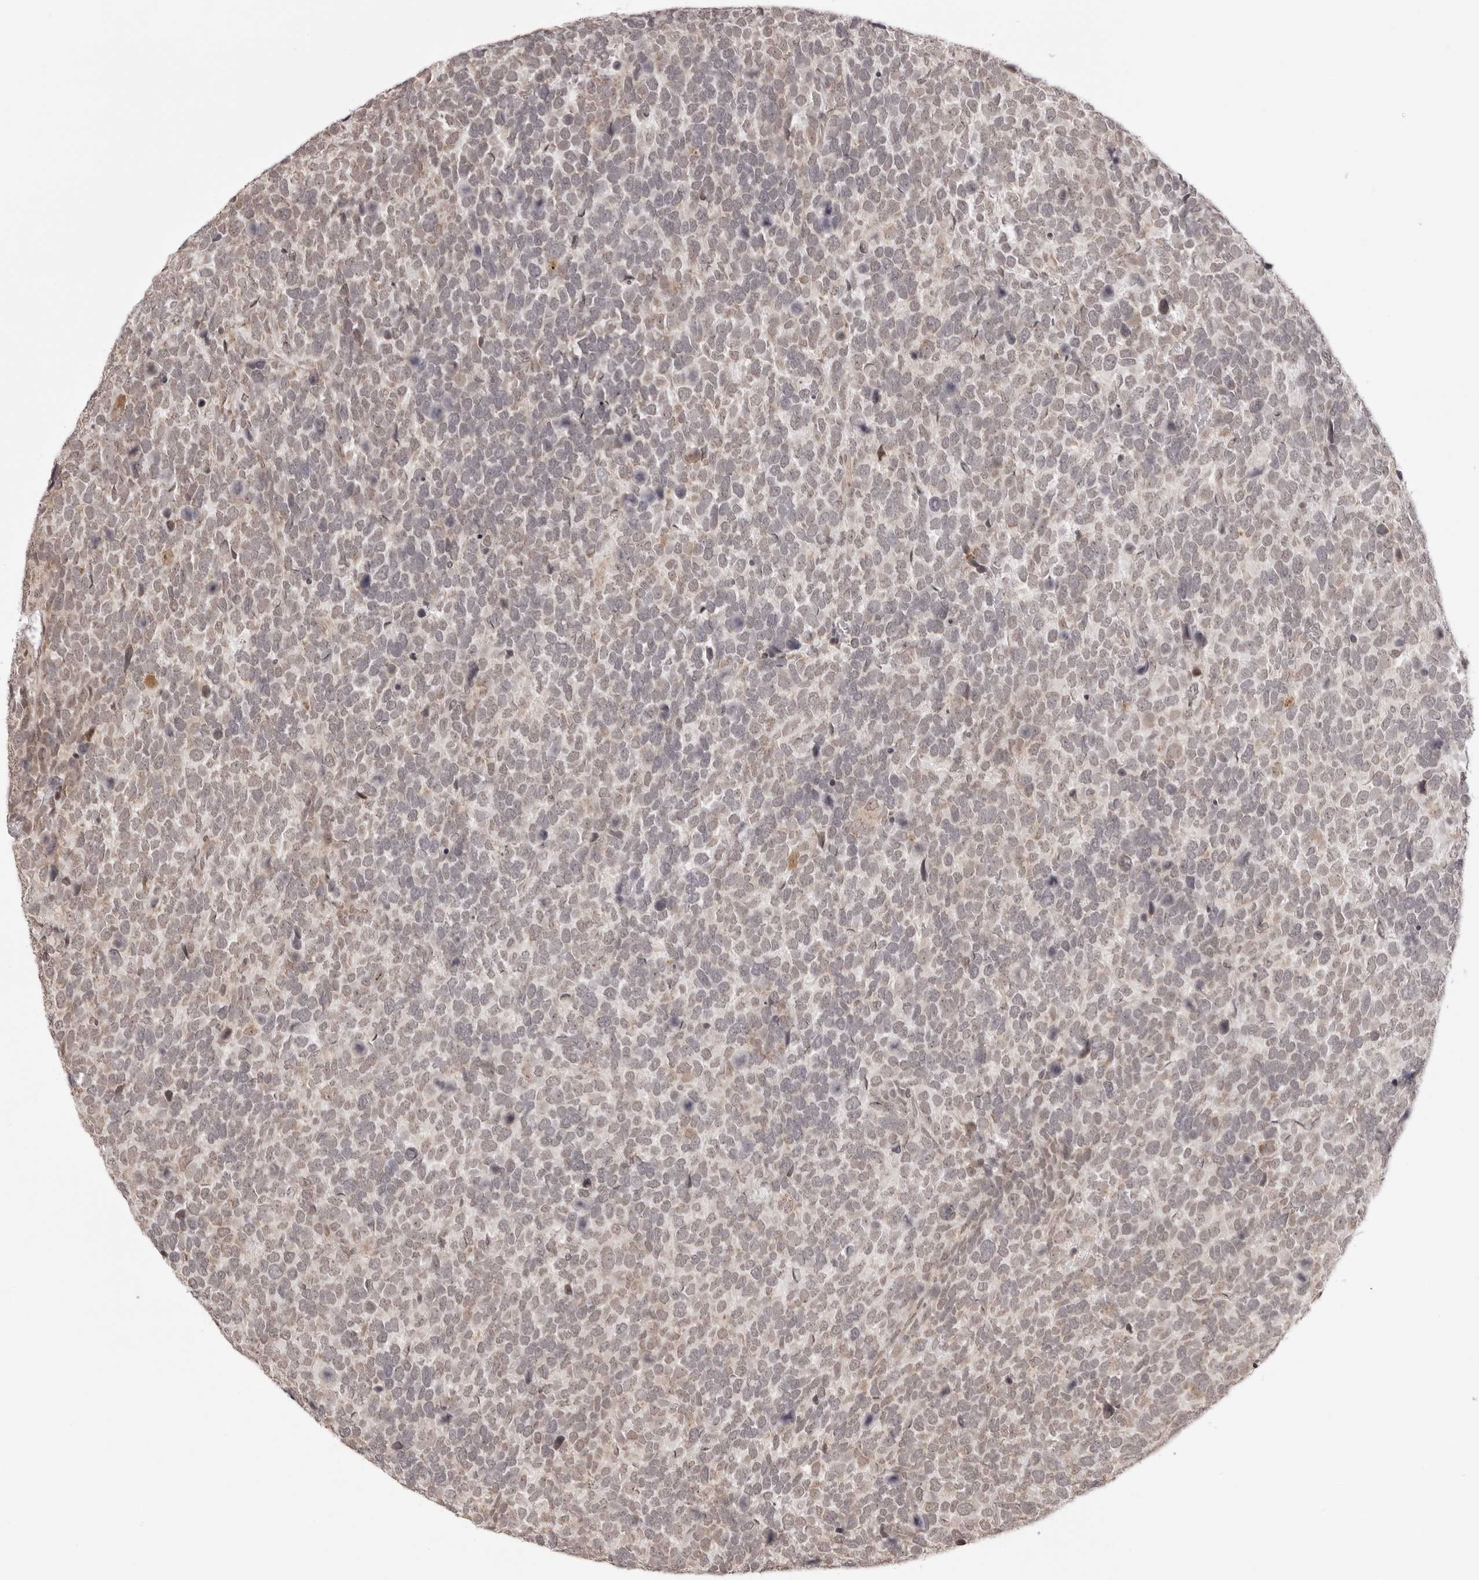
{"staining": {"intensity": "weak", "quantity": "25%-75%", "location": "cytoplasmic/membranous"}, "tissue": "urothelial cancer", "cell_type": "Tumor cells", "image_type": "cancer", "snomed": [{"axis": "morphology", "description": "Urothelial carcinoma, High grade"}, {"axis": "topography", "description": "Urinary bladder"}], "caption": "Protein positivity by immunohistochemistry (IHC) shows weak cytoplasmic/membranous positivity in about 25%-75% of tumor cells in urothelial cancer.", "gene": "ZC3H11A", "patient": {"sex": "female", "age": 82}}